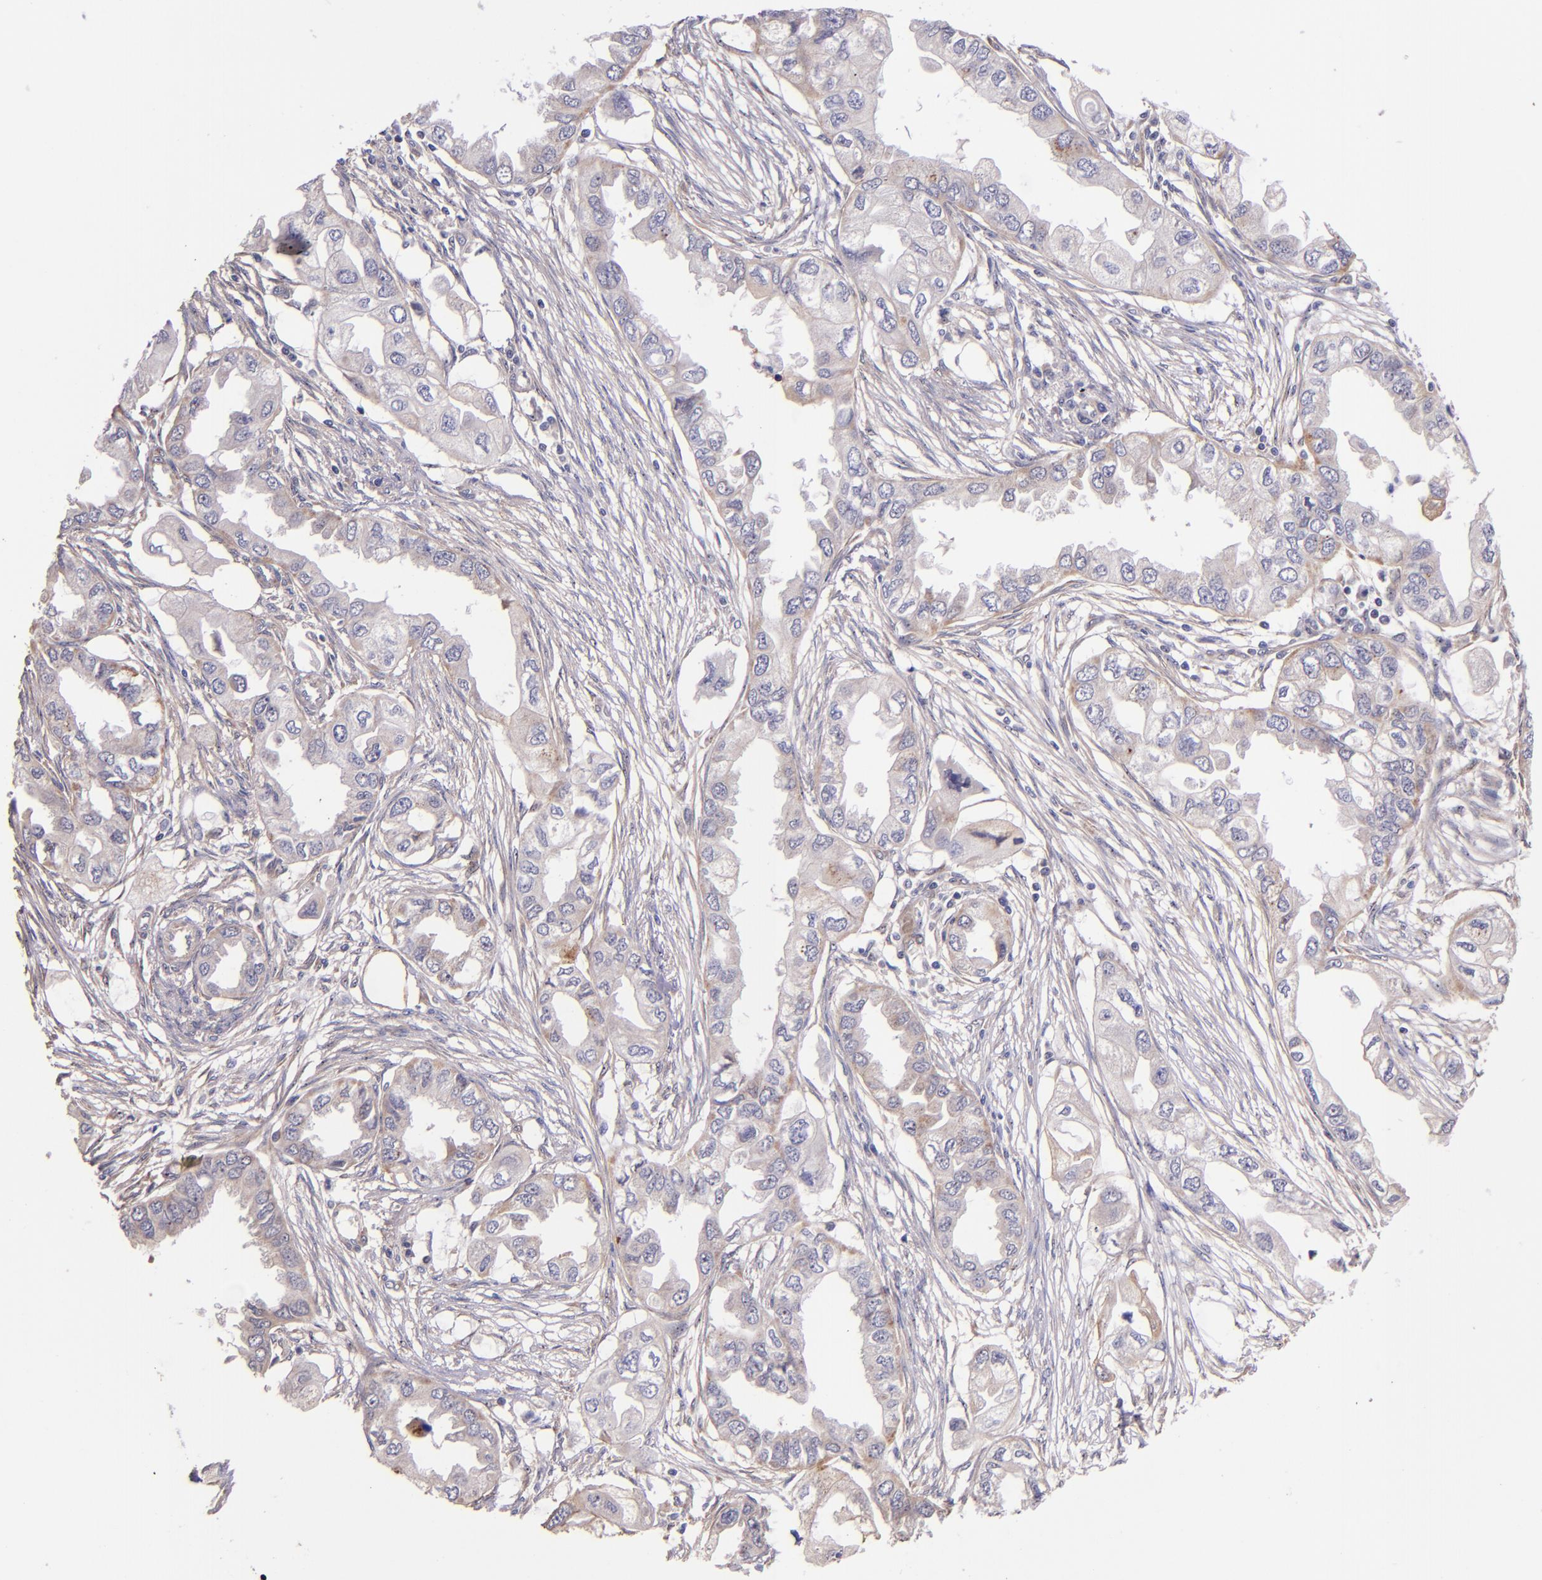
{"staining": {"intensity": "weak", "quantity": ">75%", "location": "cytoplasmic/membranous"}, "tissue": "endometrial cancer", "cell_type": "Tumor cells", "image_type": "cancer", "snomed": [{"axis": "morphology", "description": "Adenocarcinoma, NOS"}, {"axis": "topography", "description": "Endometrium"}], "caption": "Protein expression analysis of adenocarcinoma (endometrial) exhibits weak cytoplasmic/membranous expression in approximately >75% of tumor cells.", "gene": "SHC1", "patient": {"sex": "female", "age": 67}}